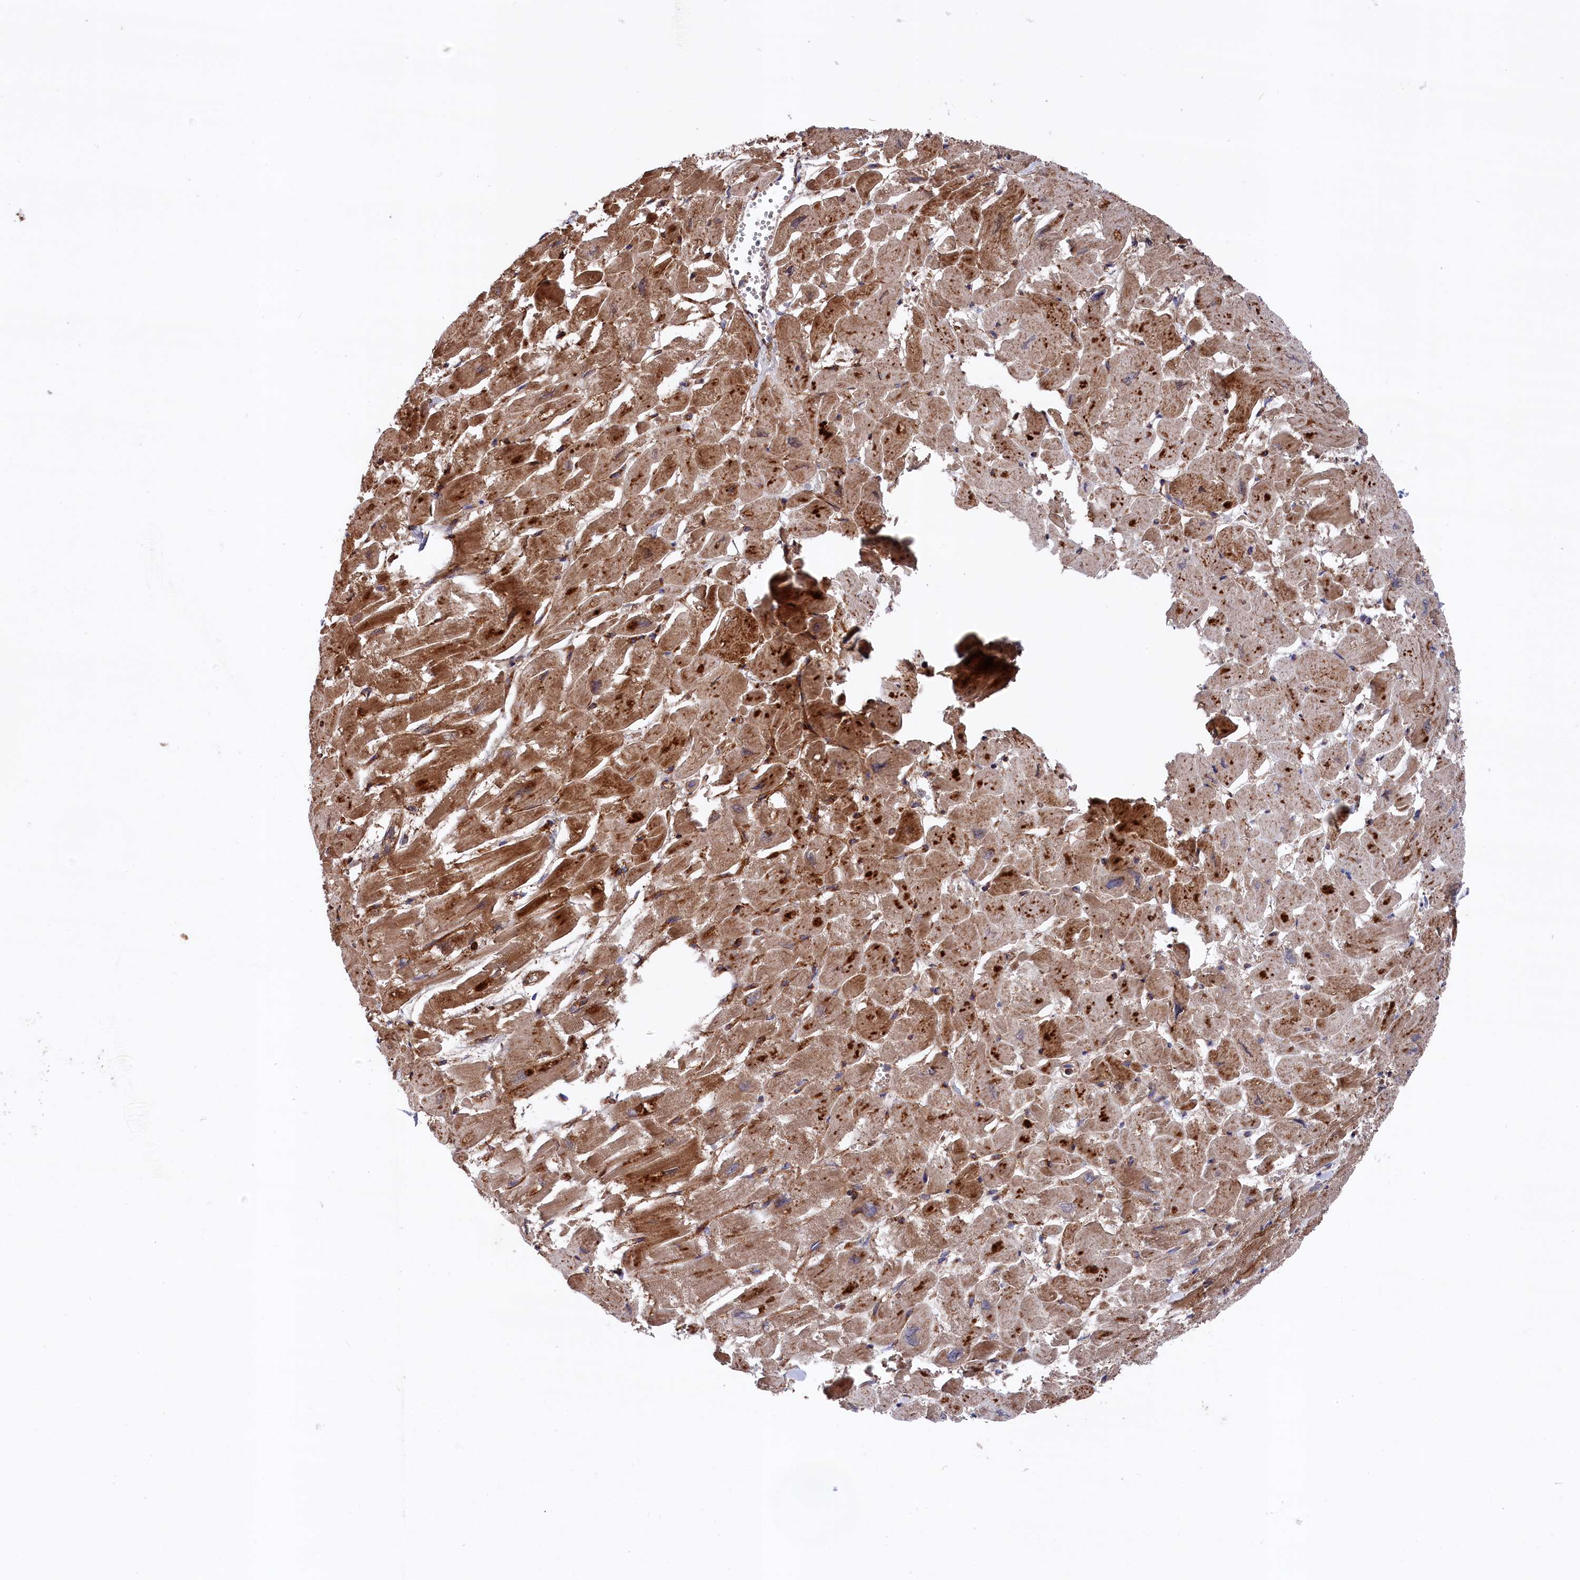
{"staining": {"intensity": "strong", "quantity": ">75%", "location": "cytoplasmic/membranous"}, "tissue": "heart muscle", "cell_type": "Cardiomyocytes", "image_type": "normal", "snomed": [{"axis": "morphology", "description": "Normal tissue, NOS"}, {"axis": "topography", "description": "Heart"}], "caption": "Heart muscle stained for a protein exhibits strong cytoplasmic/membranous positivity in cardiomyocytes. The staining is performed using DAB (3,3'-diaminobenzidine) brown chromogen to label protein expression. The nuclei are counter-stained blue using hematoxylin.", "gene": "GPR108", "patient": {"sex": "male", "age": 54}}